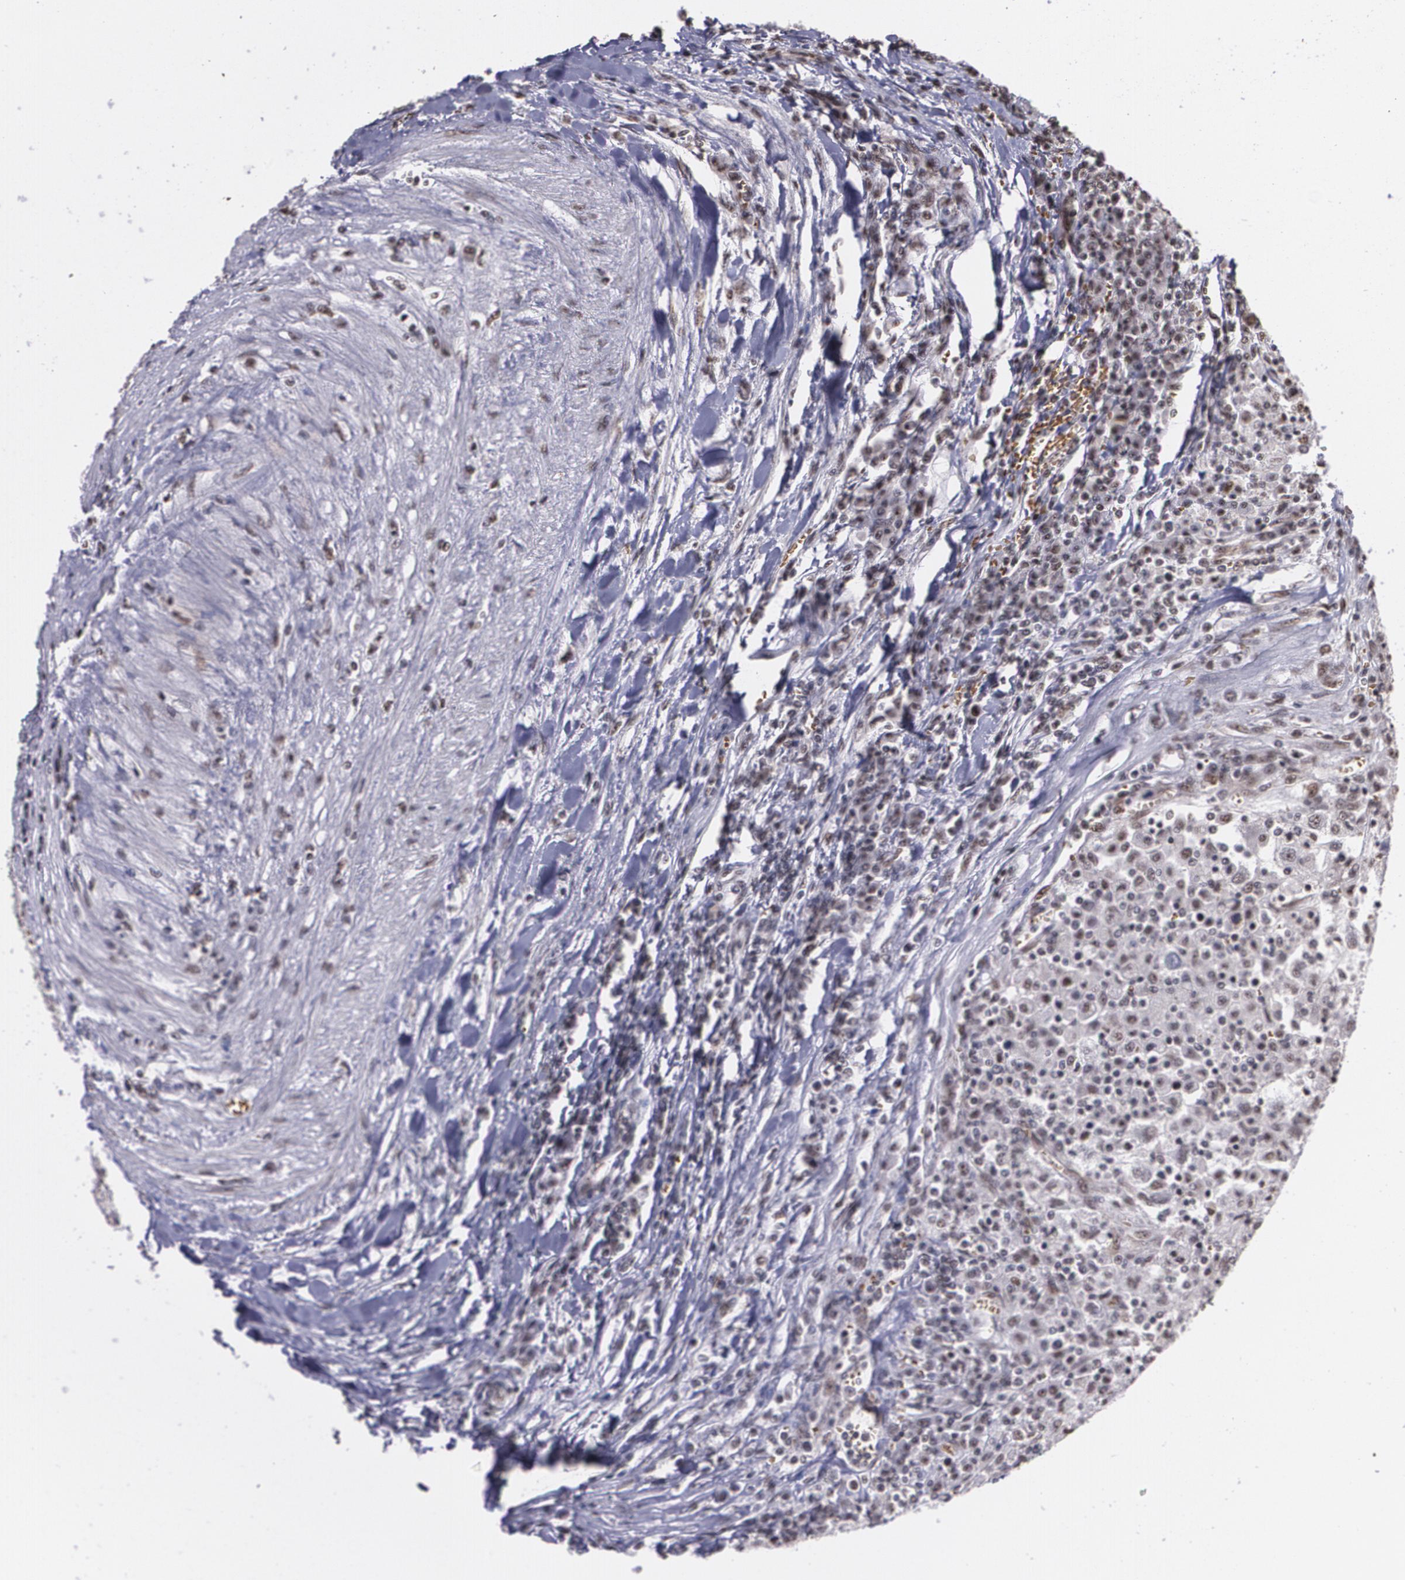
{"staining": {"intensity": "weak", "quantity": "25%-75%", "location": "nuclear"}, "tissue": "renal cancer", "cell_type": "Tumor cells", "image_type": "cancer", "snomed": [{"axis": "morphology", "description": "Normal tissue, NOS"}, {"axis": "morphology", "description": "Adenocarcinoma, NOS"}, {"axis": "topography", "description": "Kidney"}], "caption": "Immunohistochemistry (IHC) micrograph of renal cancer (adenocarcinoma) stained for a protein (brown), which displays low levels of weak nuclear expression in approximately 25%-75% of tumor cells.", "gene": "C6orf15", "patient": {"sex": "male", "age": 71}}